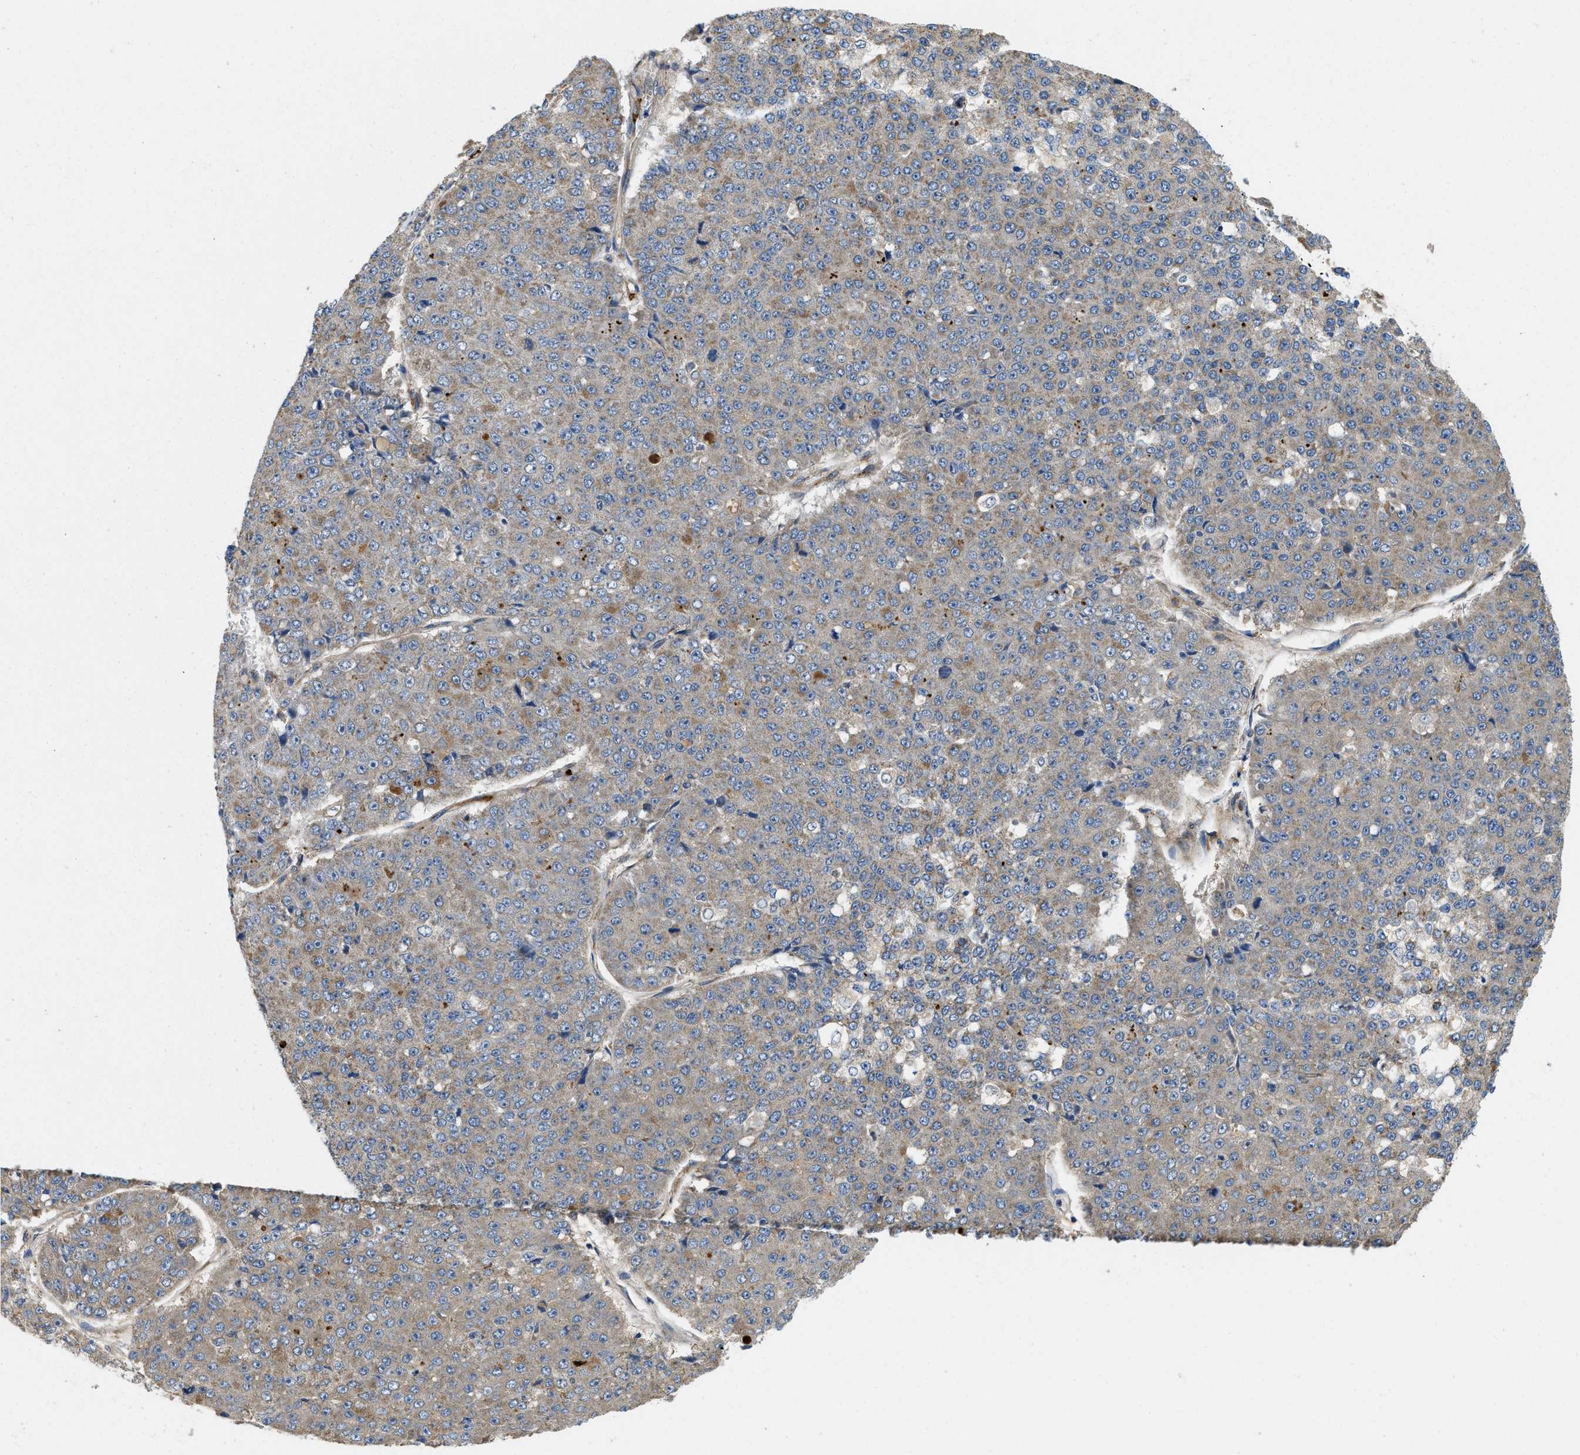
{"staining": {"intensity": "weak", "quantity": ">75%", "location": "cytoplasmic/membranous"}, "tissue": "pancreatic cancer", "cell_type": "Tumor cells", "image_type": "cancer", "snomed": [{"axis": "morphology", "description": "Adenocarcinoma, NOS"}, {"axis": "topography", "description": "Pancreas"}], "caption": "DAB (3,3'-diaminobenzidine) immunohistochemical staining of human adenocarcinoma (pancreatic) shows weak cytoplasmic/membranous protein staining in about >75% of tumor cells. Immunohistochemistry (ihc) stains the protein in brown and the nuclei are stained blue.", "gene": "ZNF599", "patient": {"sex": "male", "age": 50}}